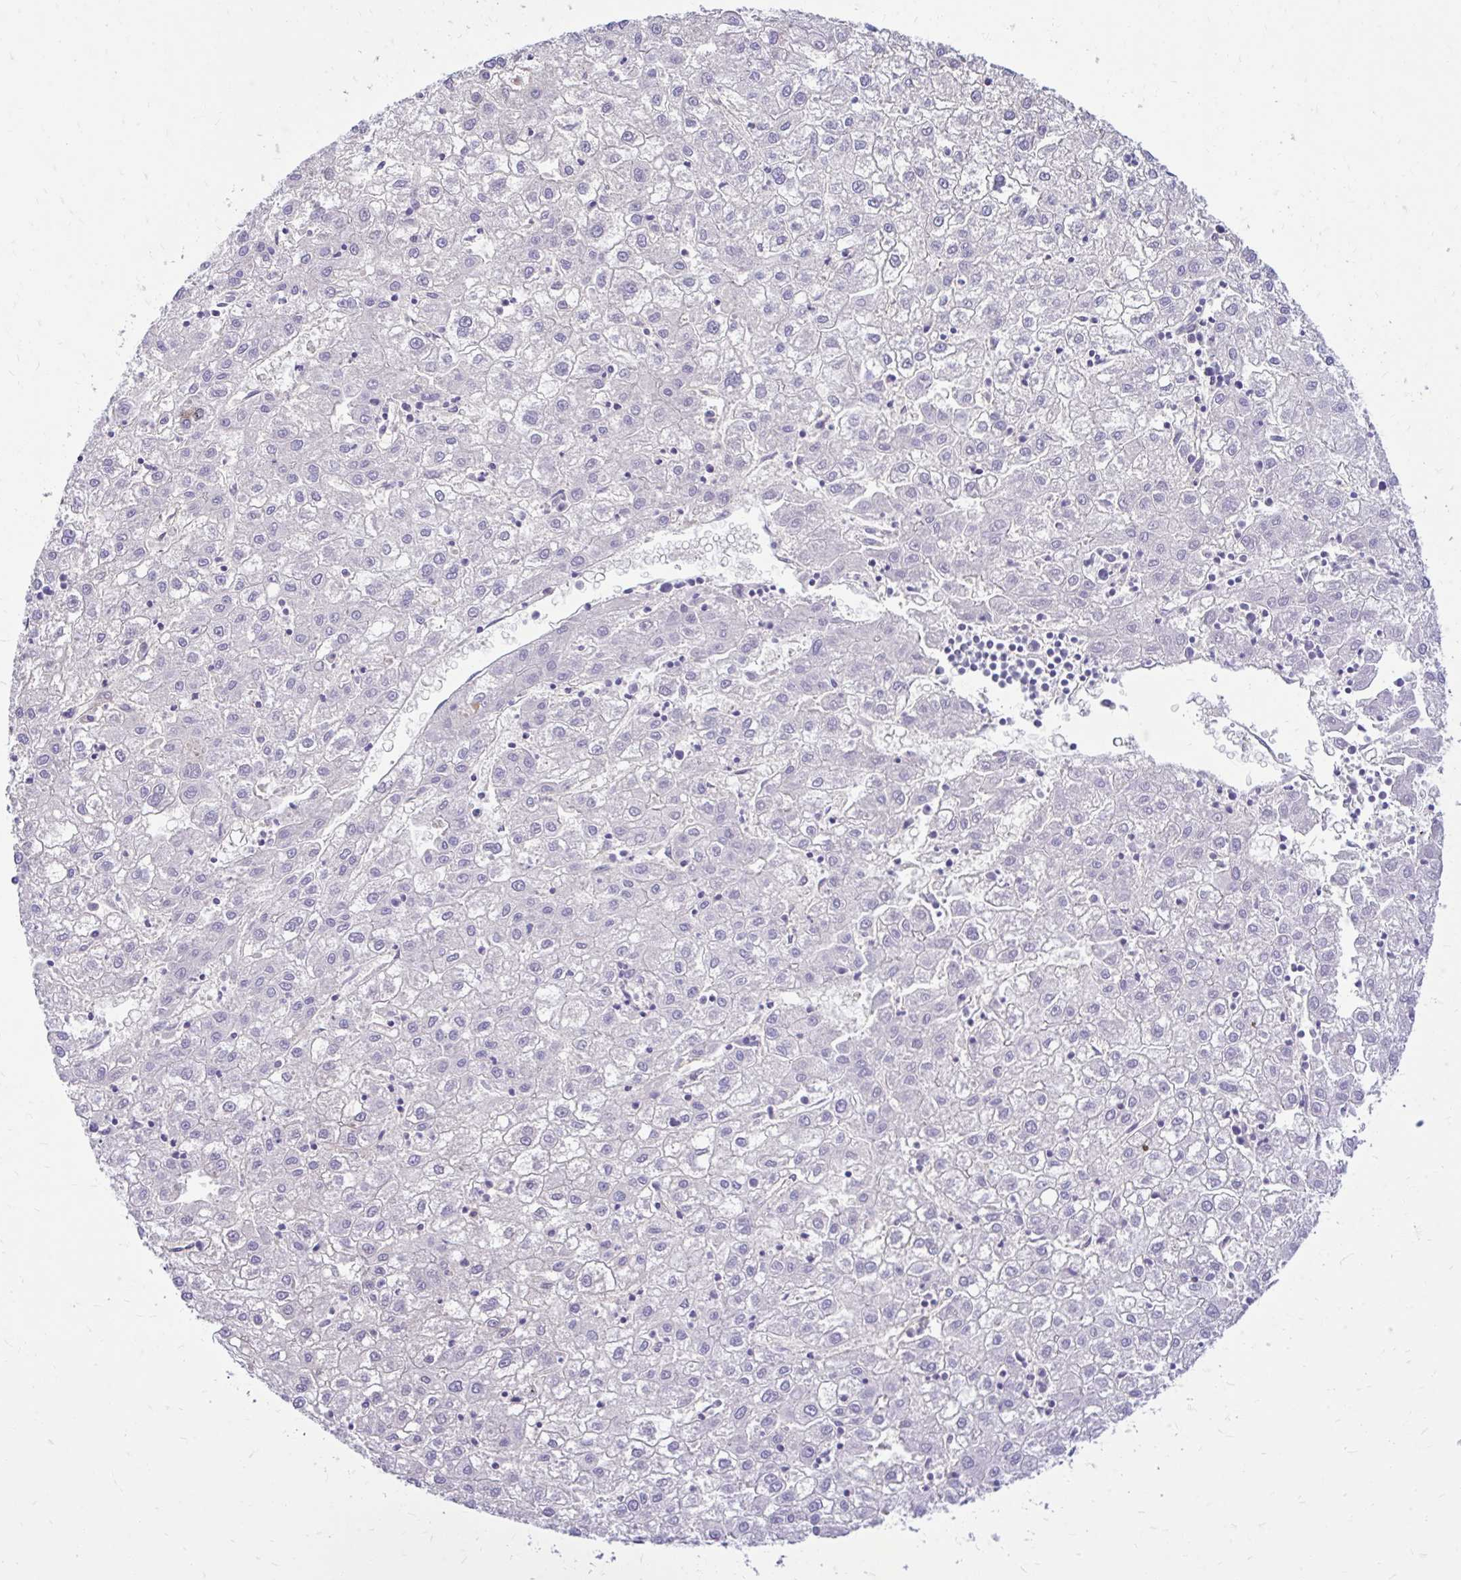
{"staining": {"intensity": "negative", "quantity": "none", "location": "none"}, "tissue": "liver cancer", "cell_type": "Tumor cells", "image_type": "cancer", "snomed": [{"axis": "morphology", "description": "Carcinoma, Hepatocellular, NOS"}, {"axis": "topography", "description": "Liver"}], "caption": "Immunohistochemistry (IHC) histopathology image of neoplastic tissue: liver cancer stained with DAB (3,3'-diaminobenzidine) reveals no significant protein expression in tumor cells.", "gene": "ESPNL", "patient": {"sex": "male", "age": 72}}